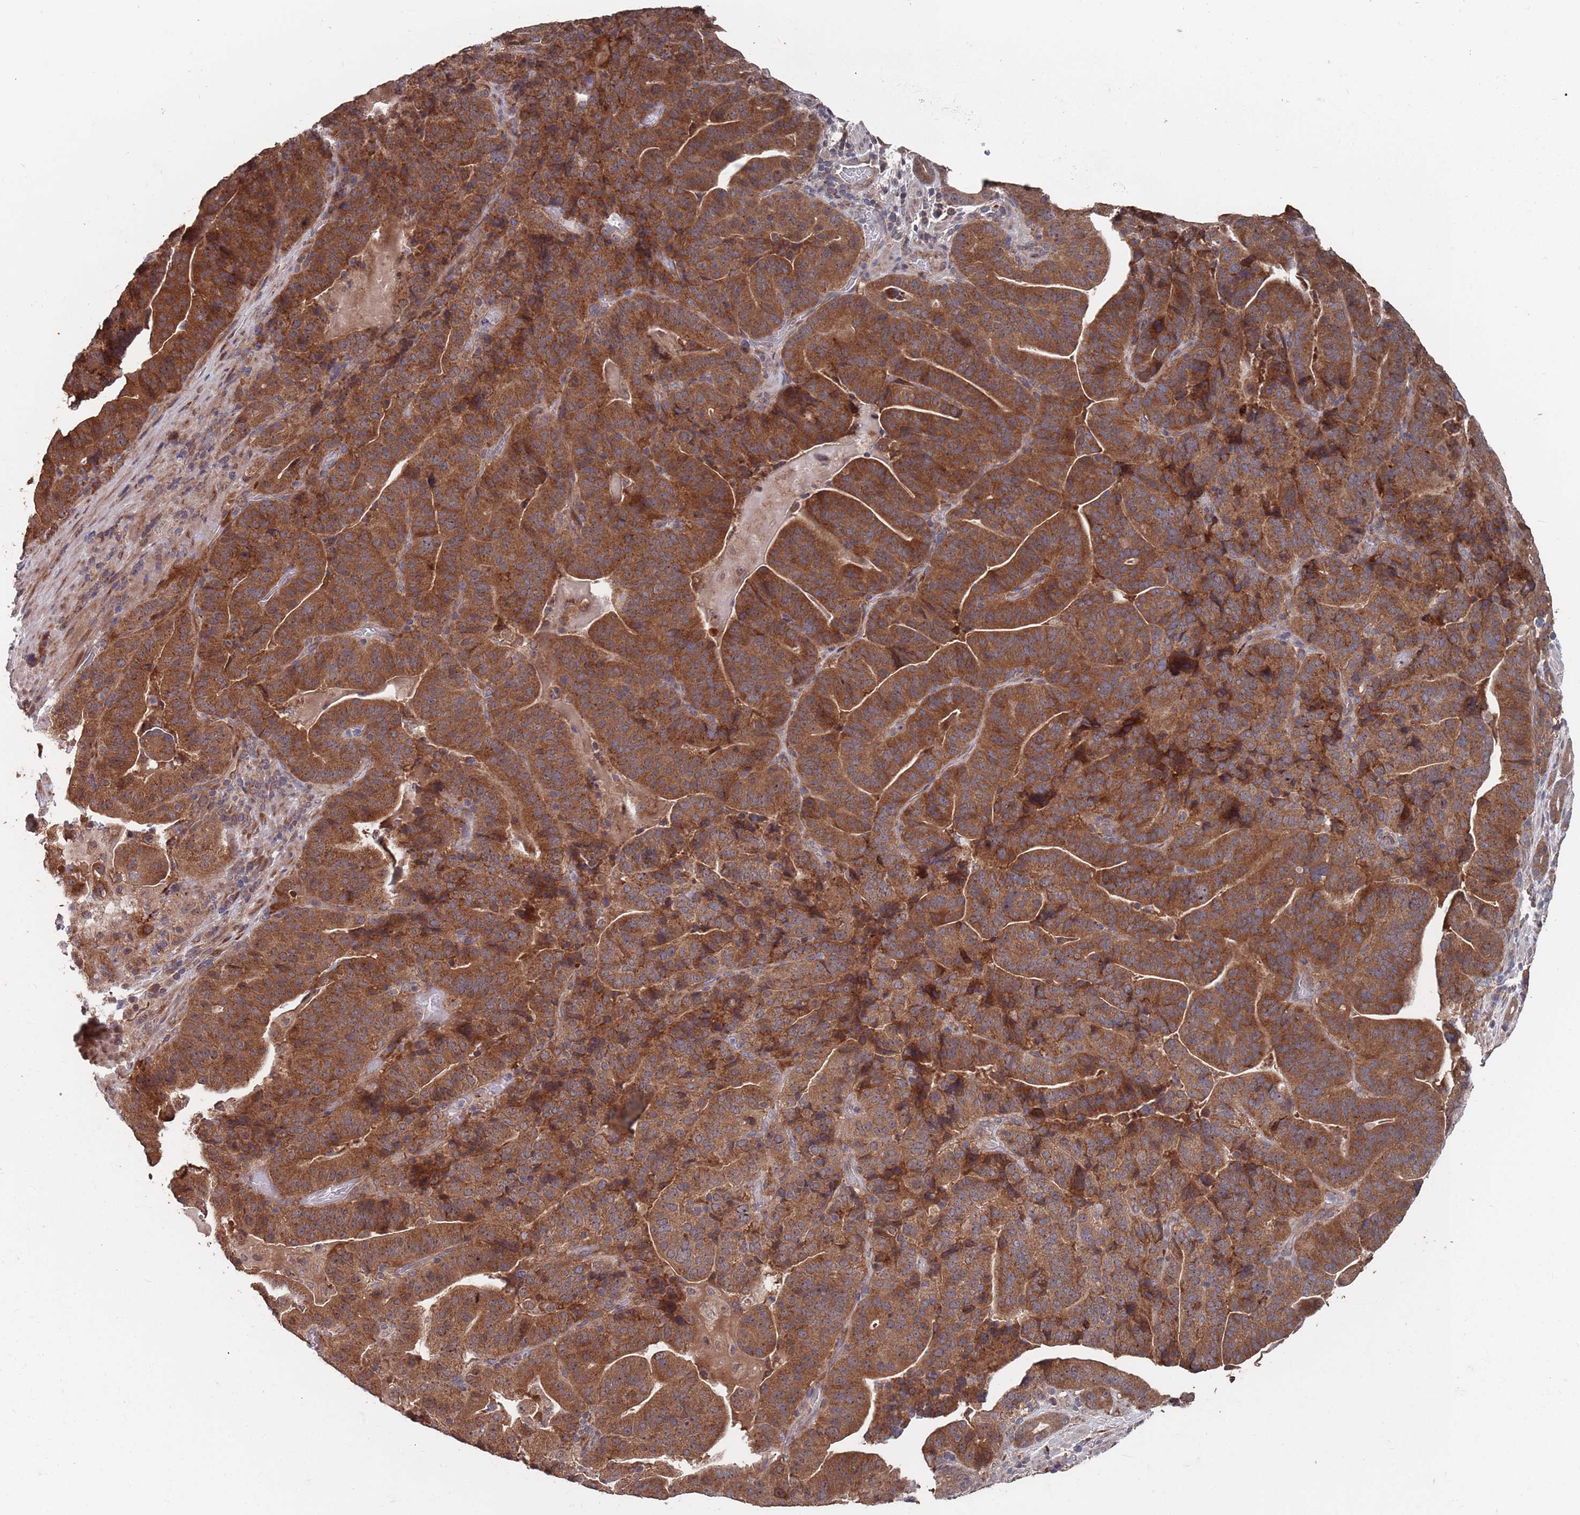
{"staining": {"intensity": "strong", "quantity": ">75%", "location": "cytoplasmic/membranous"}, "tissue": "stomach cancer", "cell_type": "Tumor cells", "image_type": "cancer", "snomed": [{"axis": "morphology", "description": "Adenocarcinoma, NOS"}, {"axis": "topography", "description": "Stomach"}], "caption": "IHC of human stomach cancer reveals high levels of strong cytoplasmic/membranous staining in about >75% of tumor cells.", "gene": "UNC45A", "patient": {"sex": "male", "age": 48}}